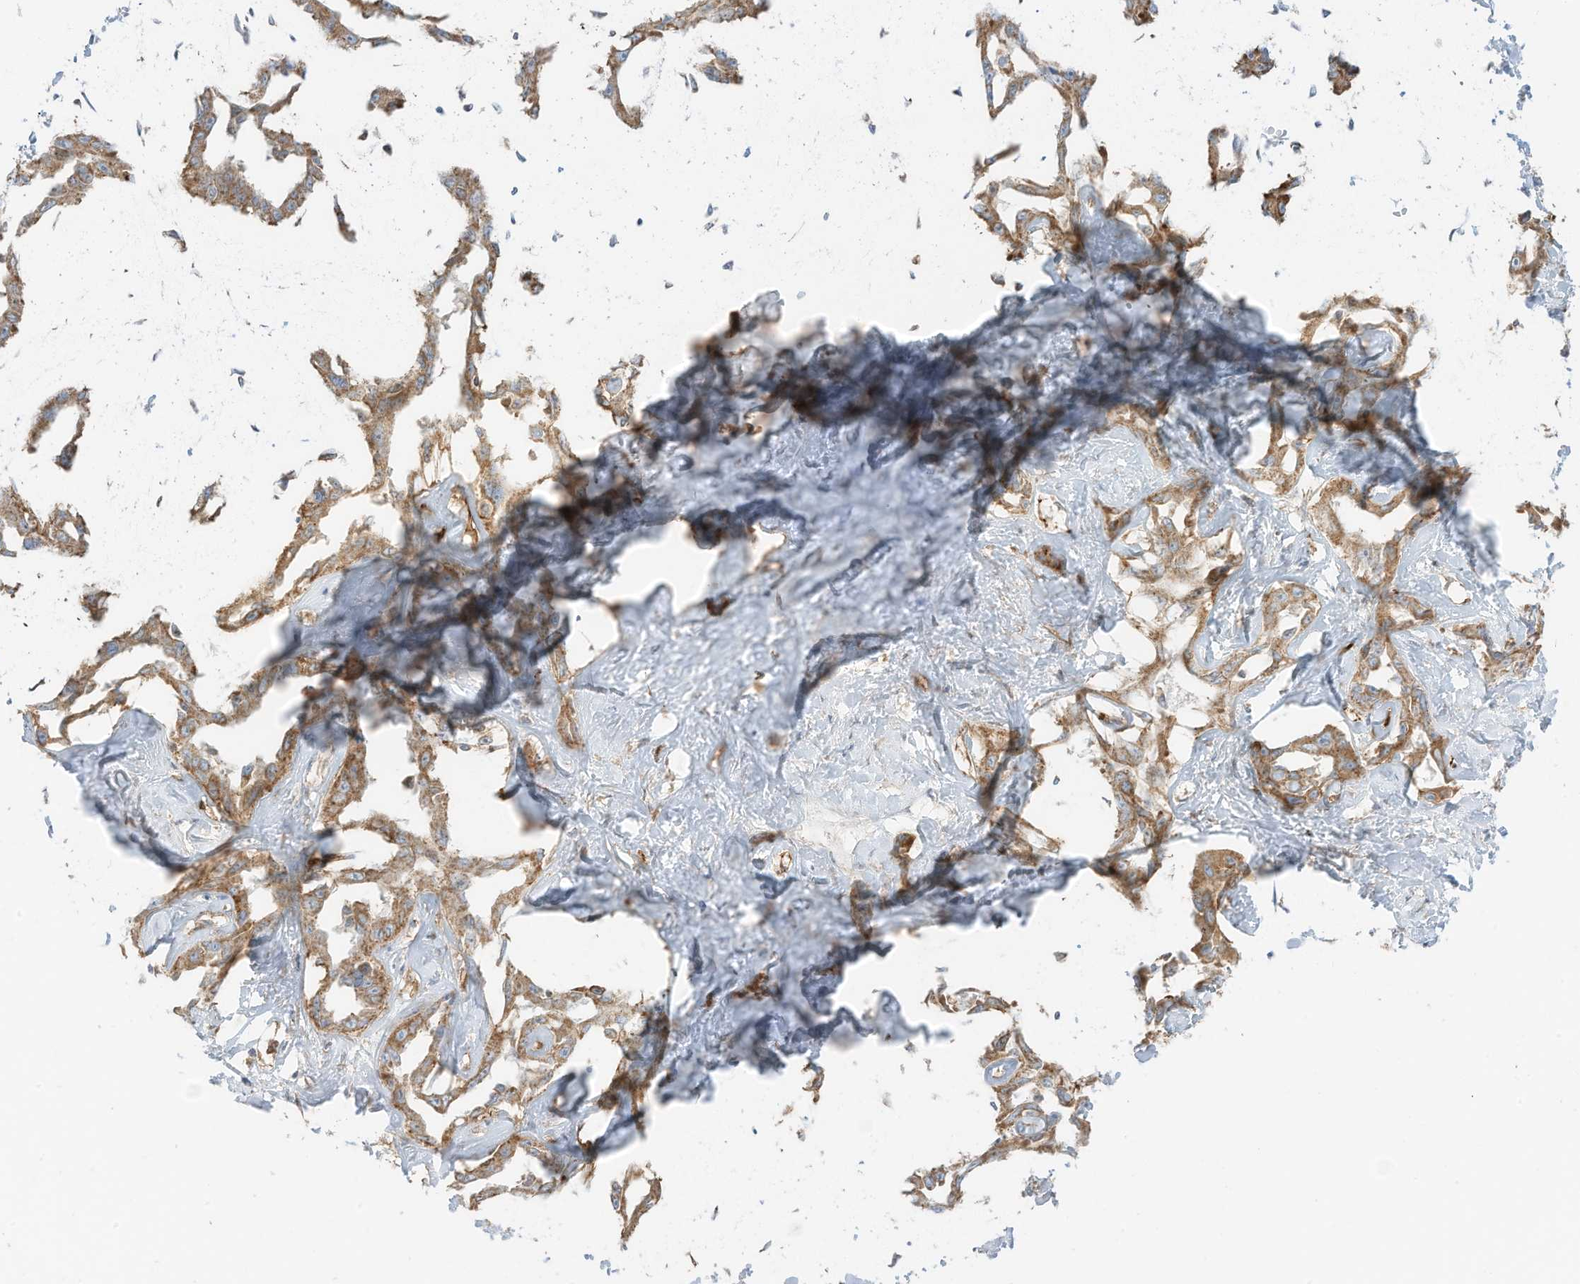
{"staining": {"intensity": "moderate", "quantity": ">75%", "location": "cytoplasmic/membranous"}, "tissue": "liver cancer", "cell_type": "Tumor cells", "image_type": "cancer", "snomed": [{"axis": "morphology", "description": "Cholangiocarcinoma"}, {"axis": "topography", "description": "Liver"}], "caption": "Moderate cytoplasmic/membranous protein positivity is seen in approximately >75% of tumor cells in cholangiocarcinoma (liver).", "gene": "ABCB7", "patient": {"sex": "male", "age": 59}}